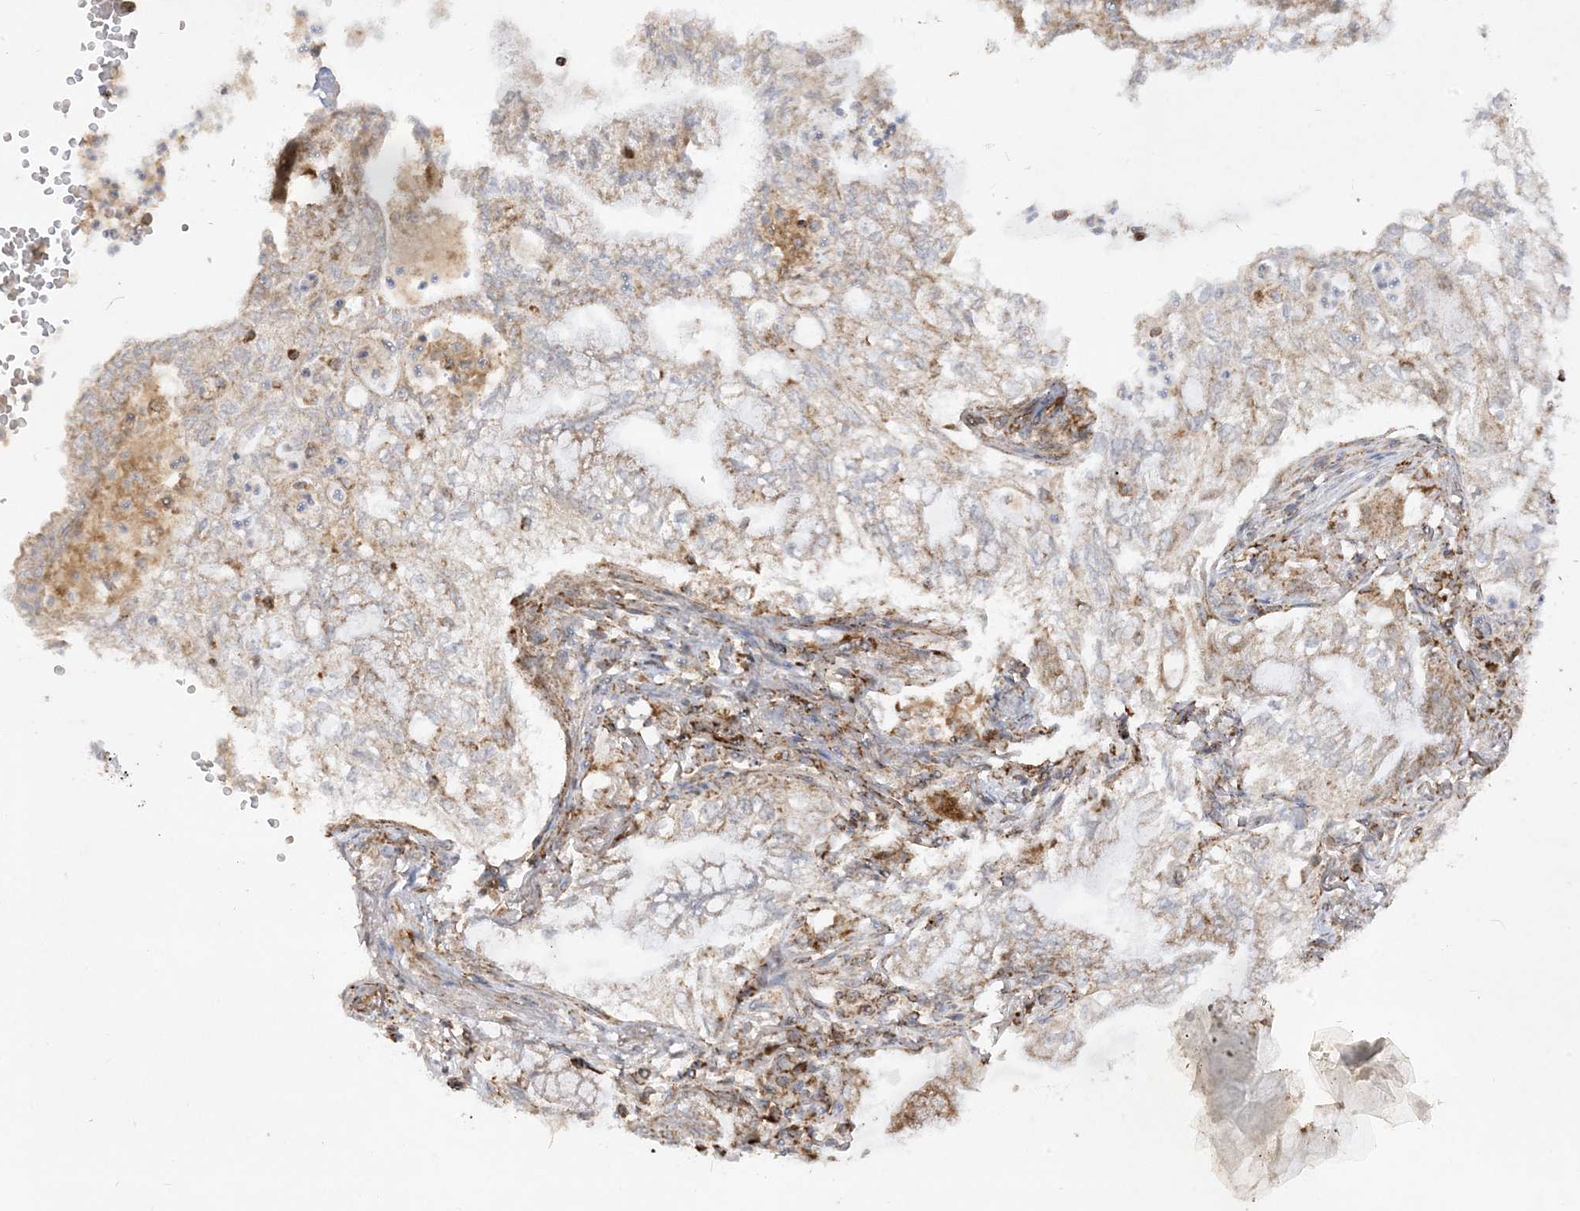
{"staining": {"intensity": "weak", "quantity": "25%-75%", "location": "cytoplasmic/membranous"}, "tissue": "lung cancer", "cell_type": "Tumor cells", "image_type": "cancer", "snomed": [{"axis": "morphology", "description": "Adenocarcinoma, NOS"}, {"axis": "topography", "description": "Lung"}], "caption": "Immunohistochemical staining of adenocarcinoma (lung) shows low levels of weak cytoplasmic/membranous protein positivity in approximately 25%-75% of tumor cells. (brown staining indicates protein expression, while blue staining denotes nuclei).", "gene": "NDUFAF3", "patient": {"sex": "female", "age": 70}}